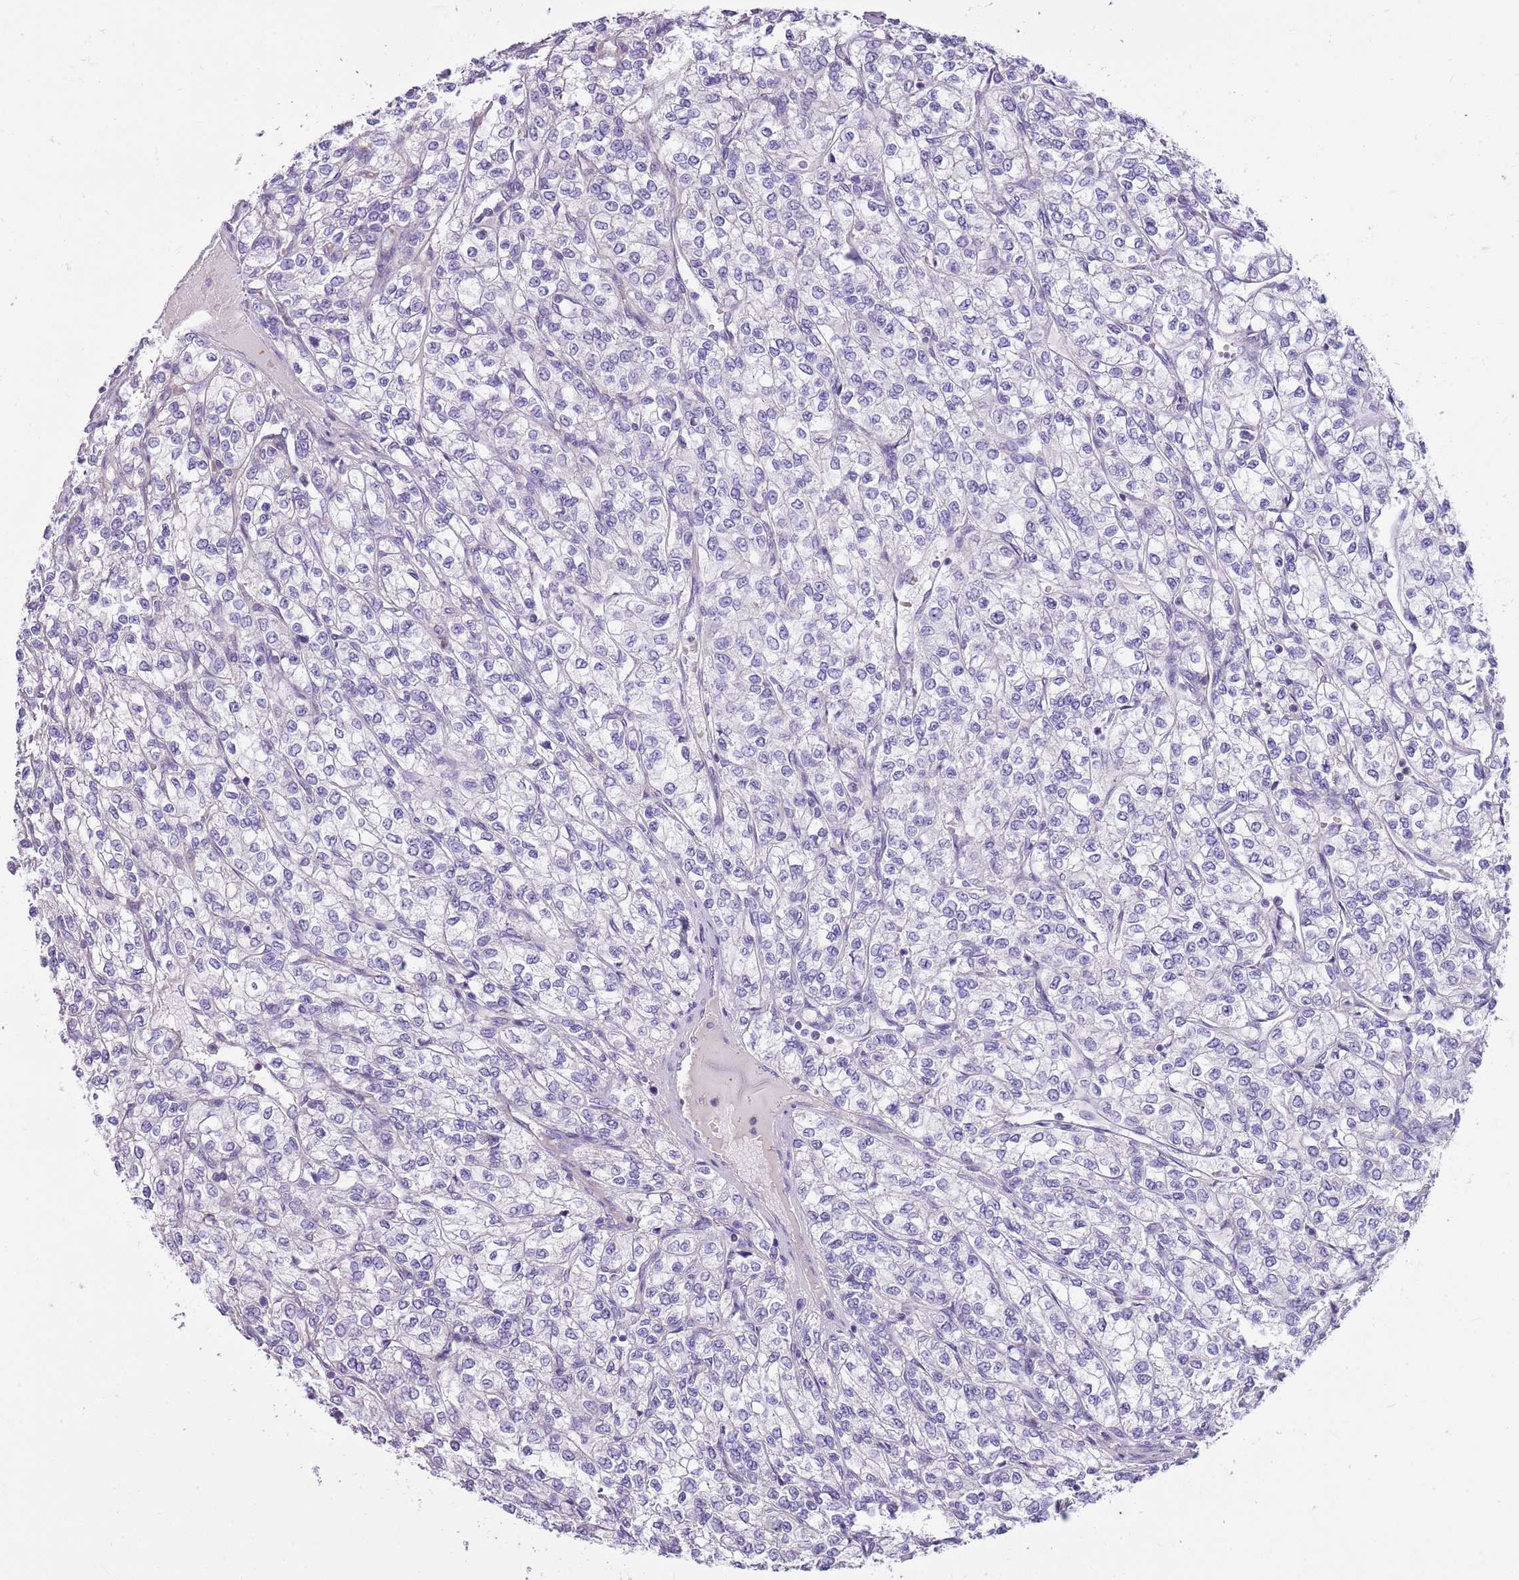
{"staining": {"intensity": "negative", "quantity": "none", "location": "none"}, "tissue": "renal cancer", "cell_type": "Tumor cells", "image_type": "cancer", "snomed": [{"axis": "morphology", "description": "Adenocarcinoma, NOS"}, {"axis": "topography", "description": "Kidney"}], "caption": "This image is of renal adenocarcinoma stained with immunohistochemistry to label a protein in brown with the nuclei are counter-stained blue. There is no staining in tumor cells.", "gene": "CNPPD1", "patient": {"sex": "male", "age": 80}}